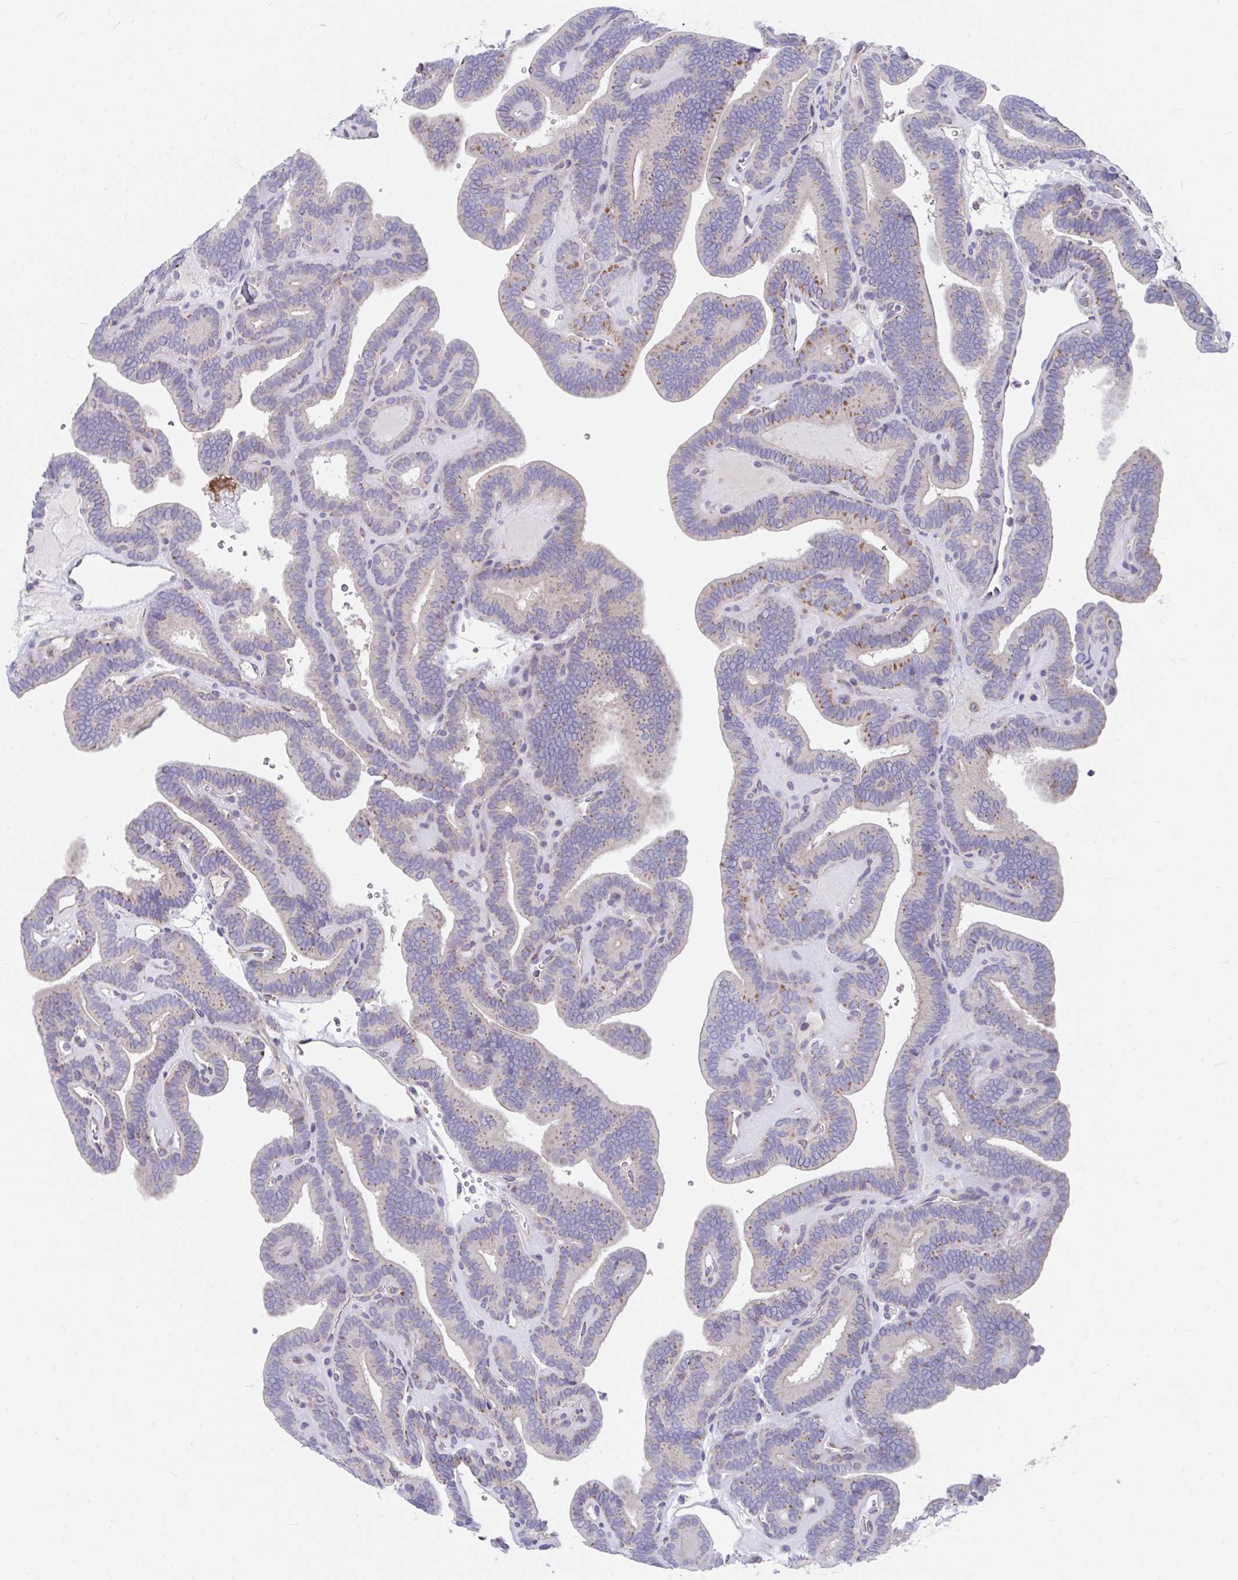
{"staining": {"intensity": "moderate", "quantity": "<25%", "location": "cytoplasmic/membranous"}, "tissue": "thyroid cancer", "cell_type": "Tumor cells", "image_type": "cancer", "snomed": [{"axis": "morphology", "description": "Papillary adenocarcinoma, NOS"}, {"axis": "topography", "description": "Thyroid gland"}], "caption": "Human thyroid cancer (papillary adenocarcinoma) stained for a protein (brown) displays moderate cytoplasmic/membranous positive expression in approximately <25% of tumor cells.", "gene": "FHIP1B", "patient": {"sex": "female", "age": 21}}